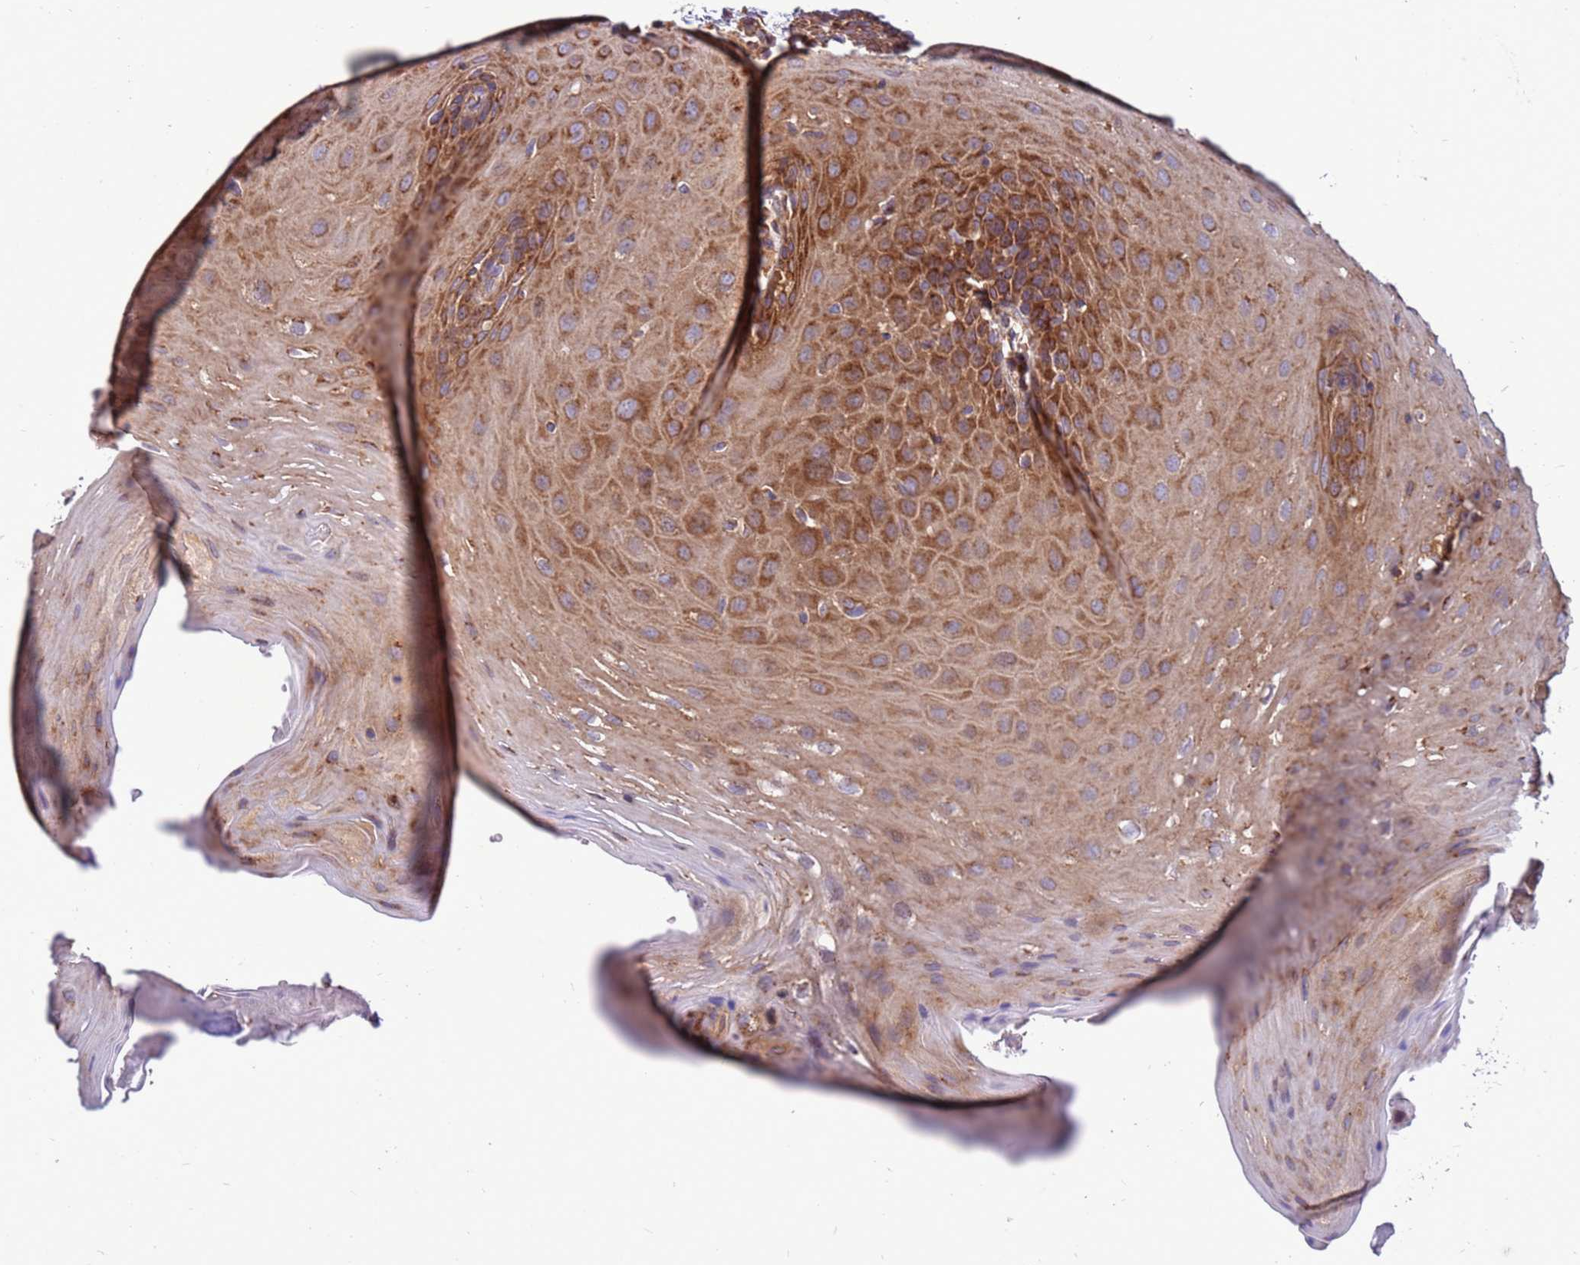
{"staining": {"intensity": "moderate", "quantity": ">75%", "location": "cytoplasmic/membranous"}, "tissue": "oral mucosa", "cell_type": "Squamous epithelial cells", "image_type": "normal", "snomed": [{"axis": "morphology", "description": "Normal tissue, NOS"}, {"axis": "topography", "description": "Skeletal muscle"}, {"axis": "topography", "description": "Oral tissue"}, {"axis": "topography", "description": "Salivary gland"}, {"axis": "topography", "description": "Peripheral nerve tissue"}], "caption": "An image of oral mucosa stained for a protein displays moderate cytoplasmic/membranous brown staining in squamous epithelial cells. The protein is shown in brown color, while the nuclei are stained blue.", "gene": "ZC3HAV1", "patient": {"sex": "male", "age": 54}}